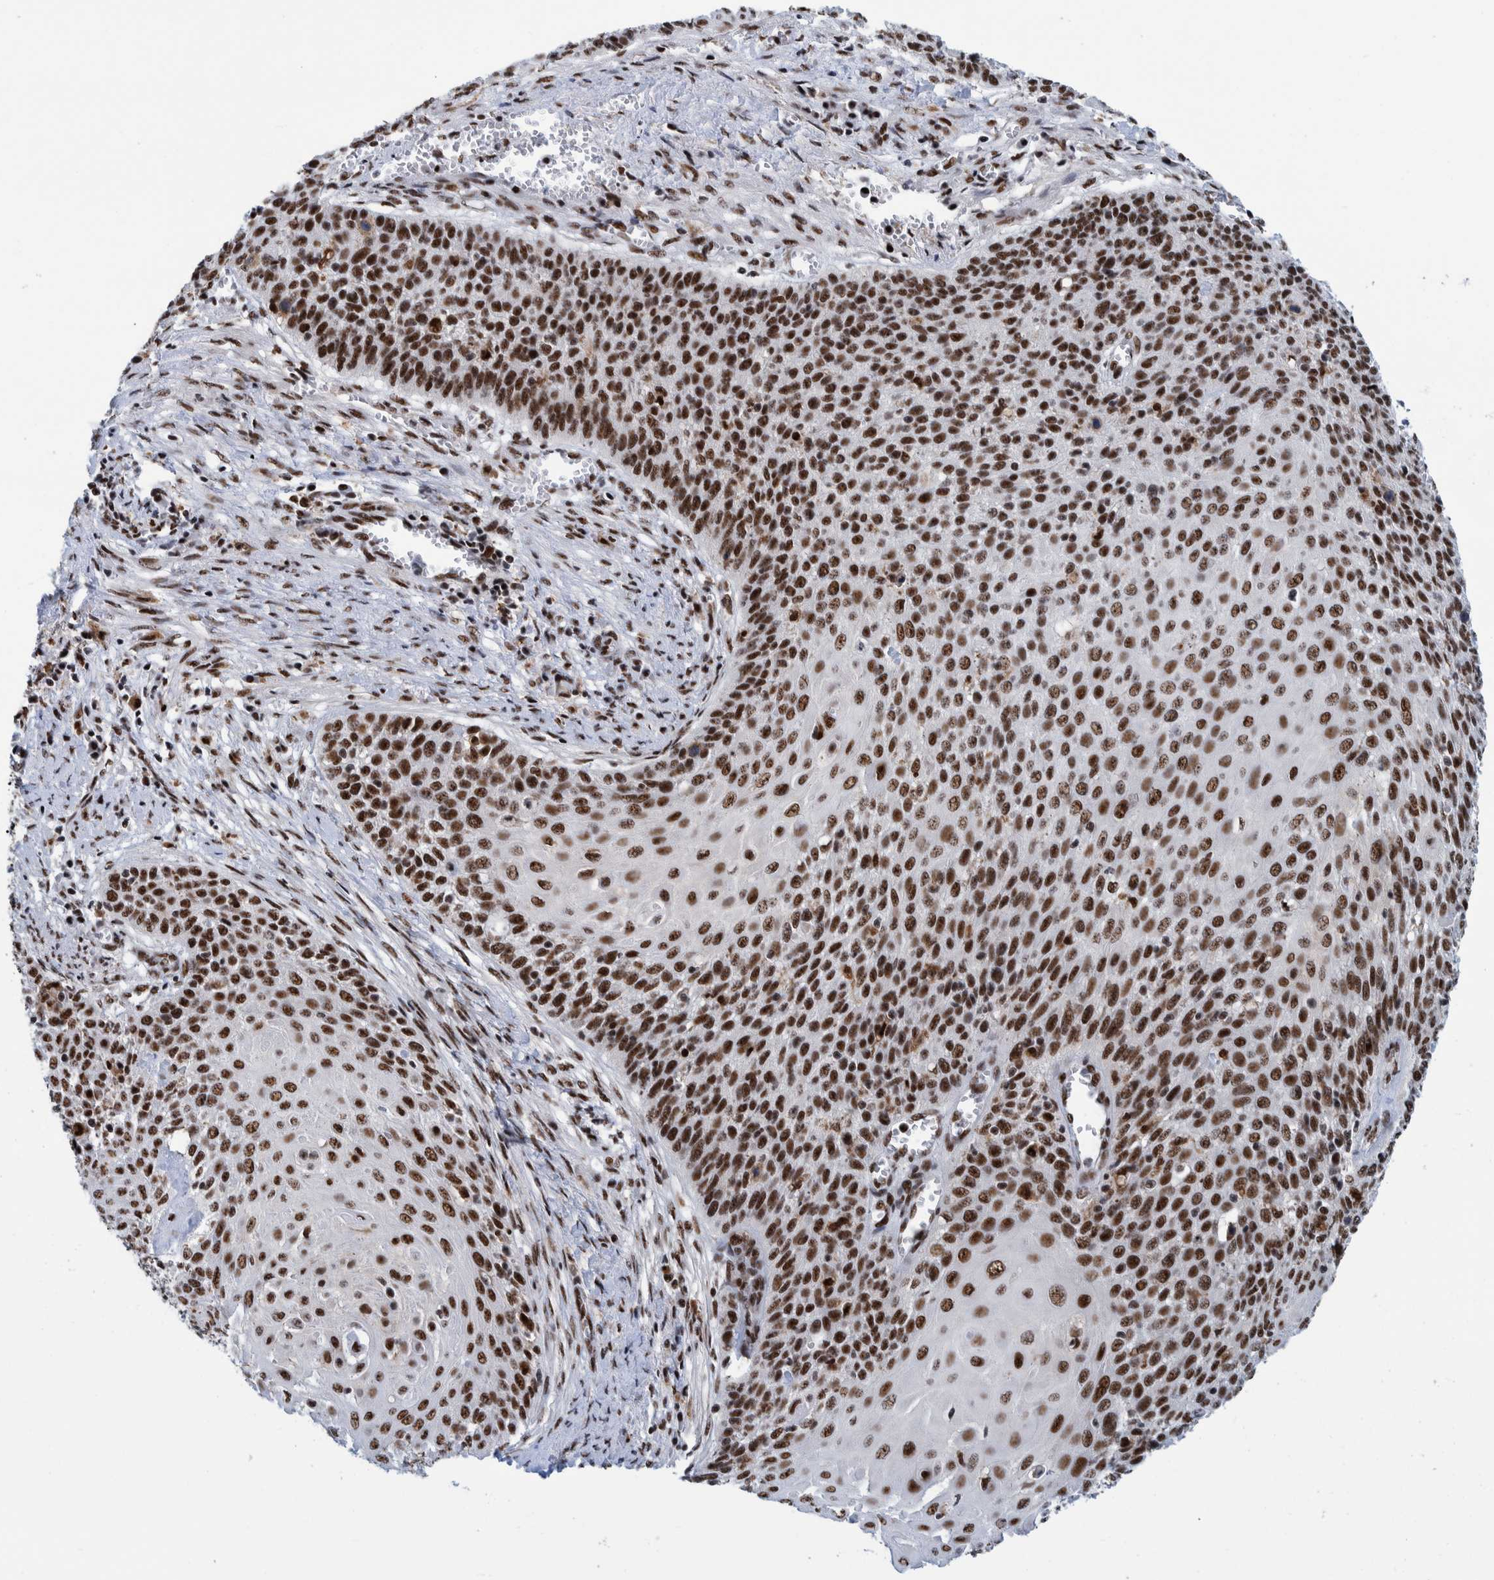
{"staining": {"intensity": "strong", "quantity": ">75%", "location": "nuclear"}, "tissue": "cervical cancer", "cell_type": "Tumor cells", "image_type": "cancer", "snomed": [{"axis": "morphology", "description": "Squamous cell carcinoma, NOS"}, {"axis": "topography", "description": "Cervix"}], "caption": "Immunohistochemistry (IHC) staining of cervical cancer (squamous cell carcinoma), which demonstrates high levels of strong nuclear staining in about >75% of tumor cells indicating strong nuclear protein staining. The staining was performed using DAB (brown) for protein detection and nuclei were counterstained in hematoxylin (blue).", "gene": "EFTUD2", "patient": {"sex": "female", "age": 39}}